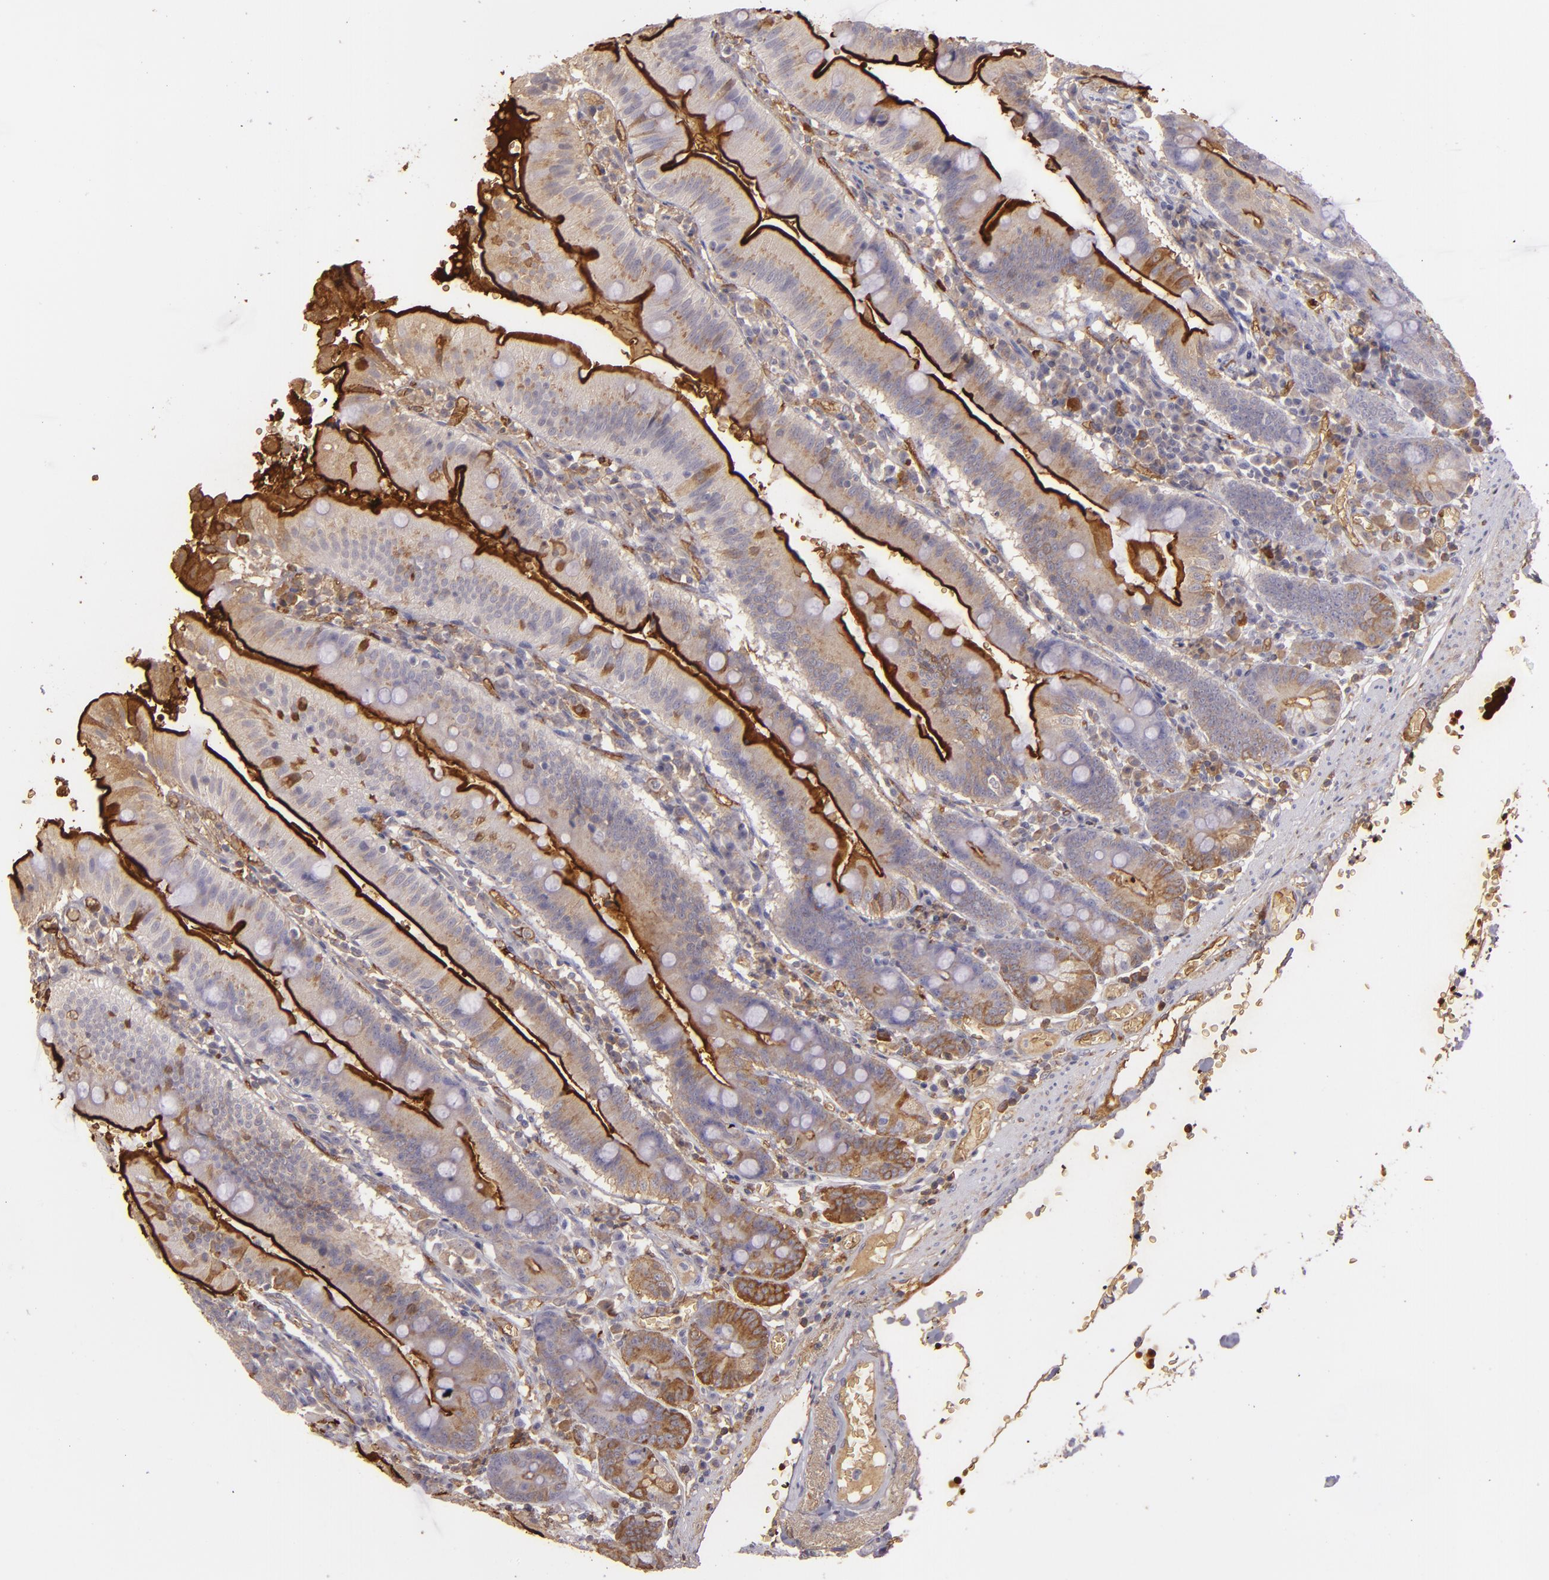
{"staining": {"intensity": "strong", "quantity": "25%-75%", "location": "cytoplasmic/membranous"}, "tissue": "small intestine", "cell_type": "Glandular cells", "image_type": "normal", "snomed": [{"axis": "morphology", "description": "Normal tissue, NOS"}, {"axis": "topography", "description": "Small intestine"}], "caption": "Protein positivity by IHC displays strong cytoplasmic/membranous staining in about 25%-75% of glandular cells in normal small intestine.", "gene": "ACE", "patient": {"sex": "male", "age": 71}}